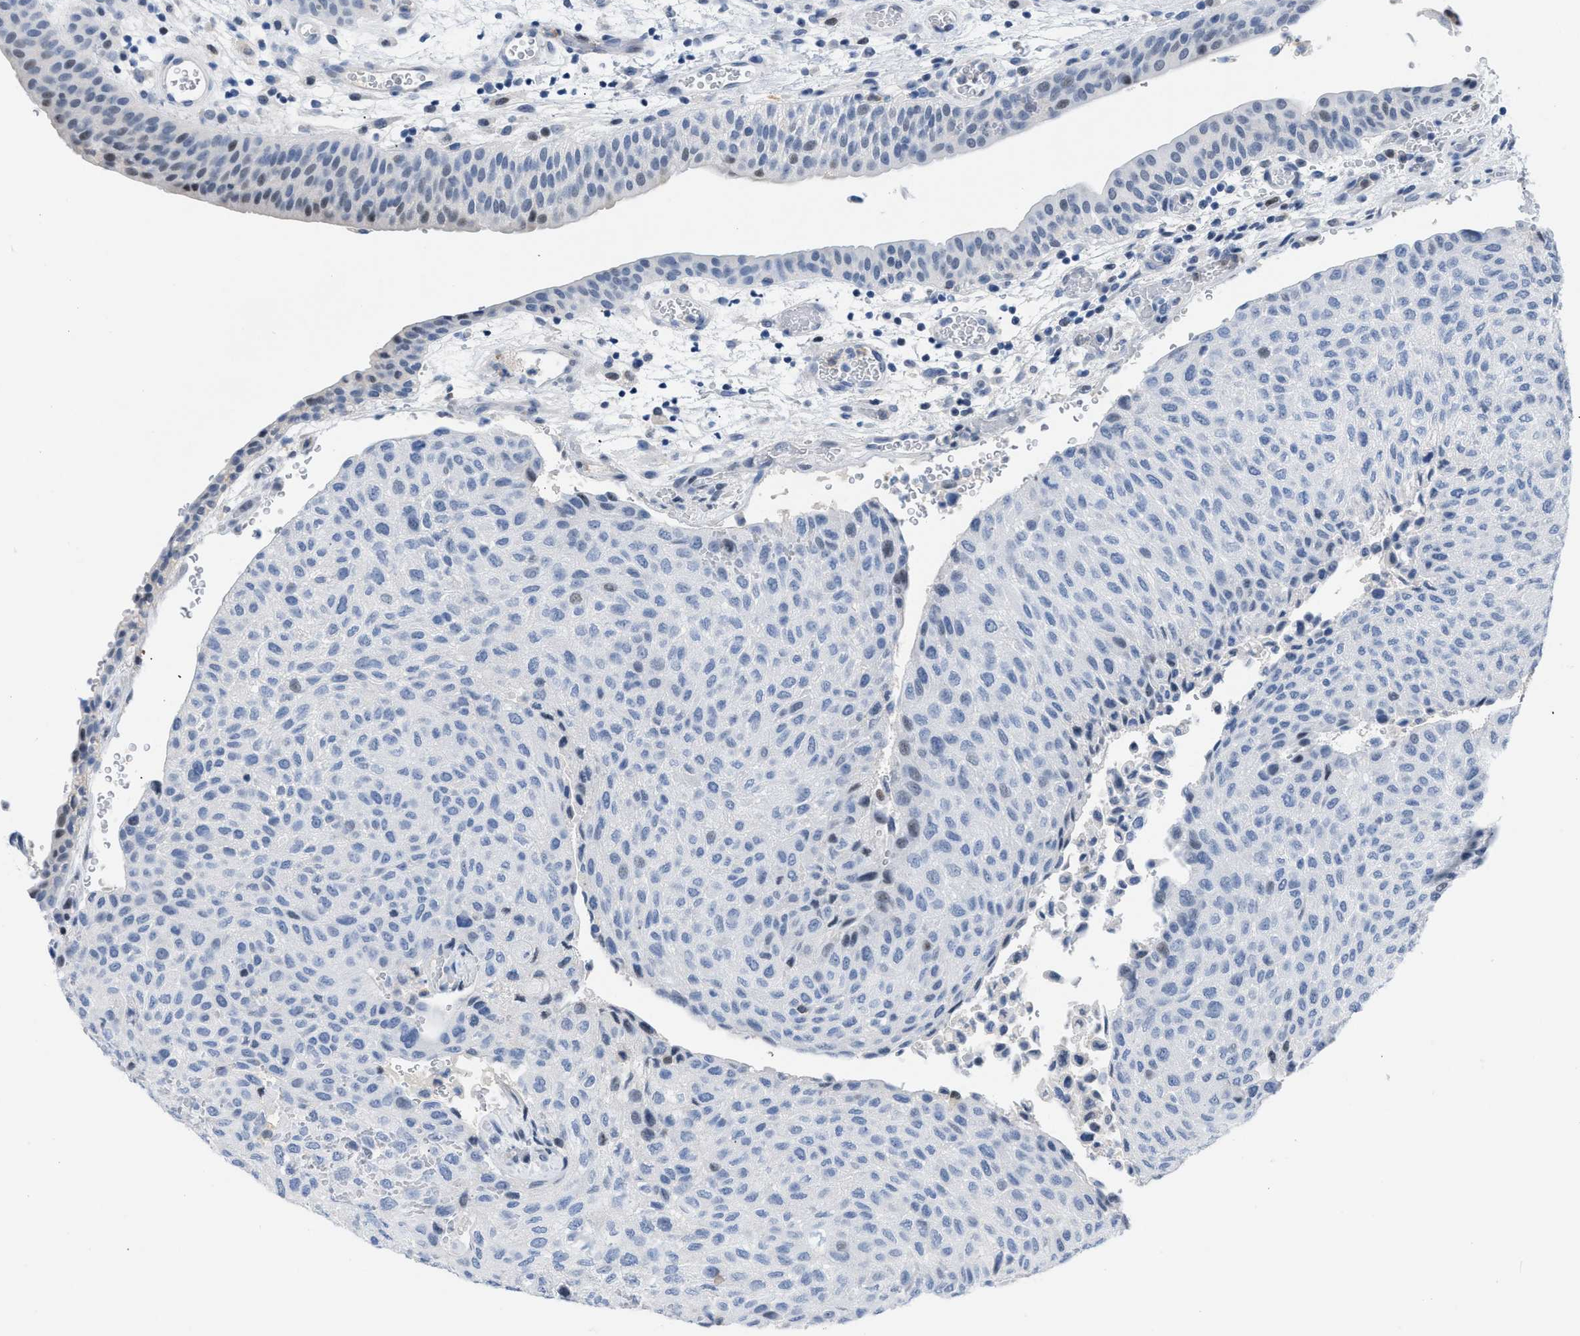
{"staining": {"intensity": "negative", "quantity": "none", "location": "none"}, "tissue": "urothelial cancer", "cell_type": "Tumor cells", "image_type": "cancer", "snomed": [{"axis": "morphology", "description": "Urothelial carcinoma, Low grade"}, {"axis": "morphology", "description": "Urothelial carcinoma, High grade"}, {"axis": "topography", "description": "Urinary bladder"}], "caption": "Immunohistochemistry histopathology image of neoplastic tissue: urothelial cancer stained with DAB (3,3'-diaminobenzidine) demonstrates no significant protein positivity in tumor cells.", "gene": "BOLL", "patient": {"sex": "male", "age": 35}}